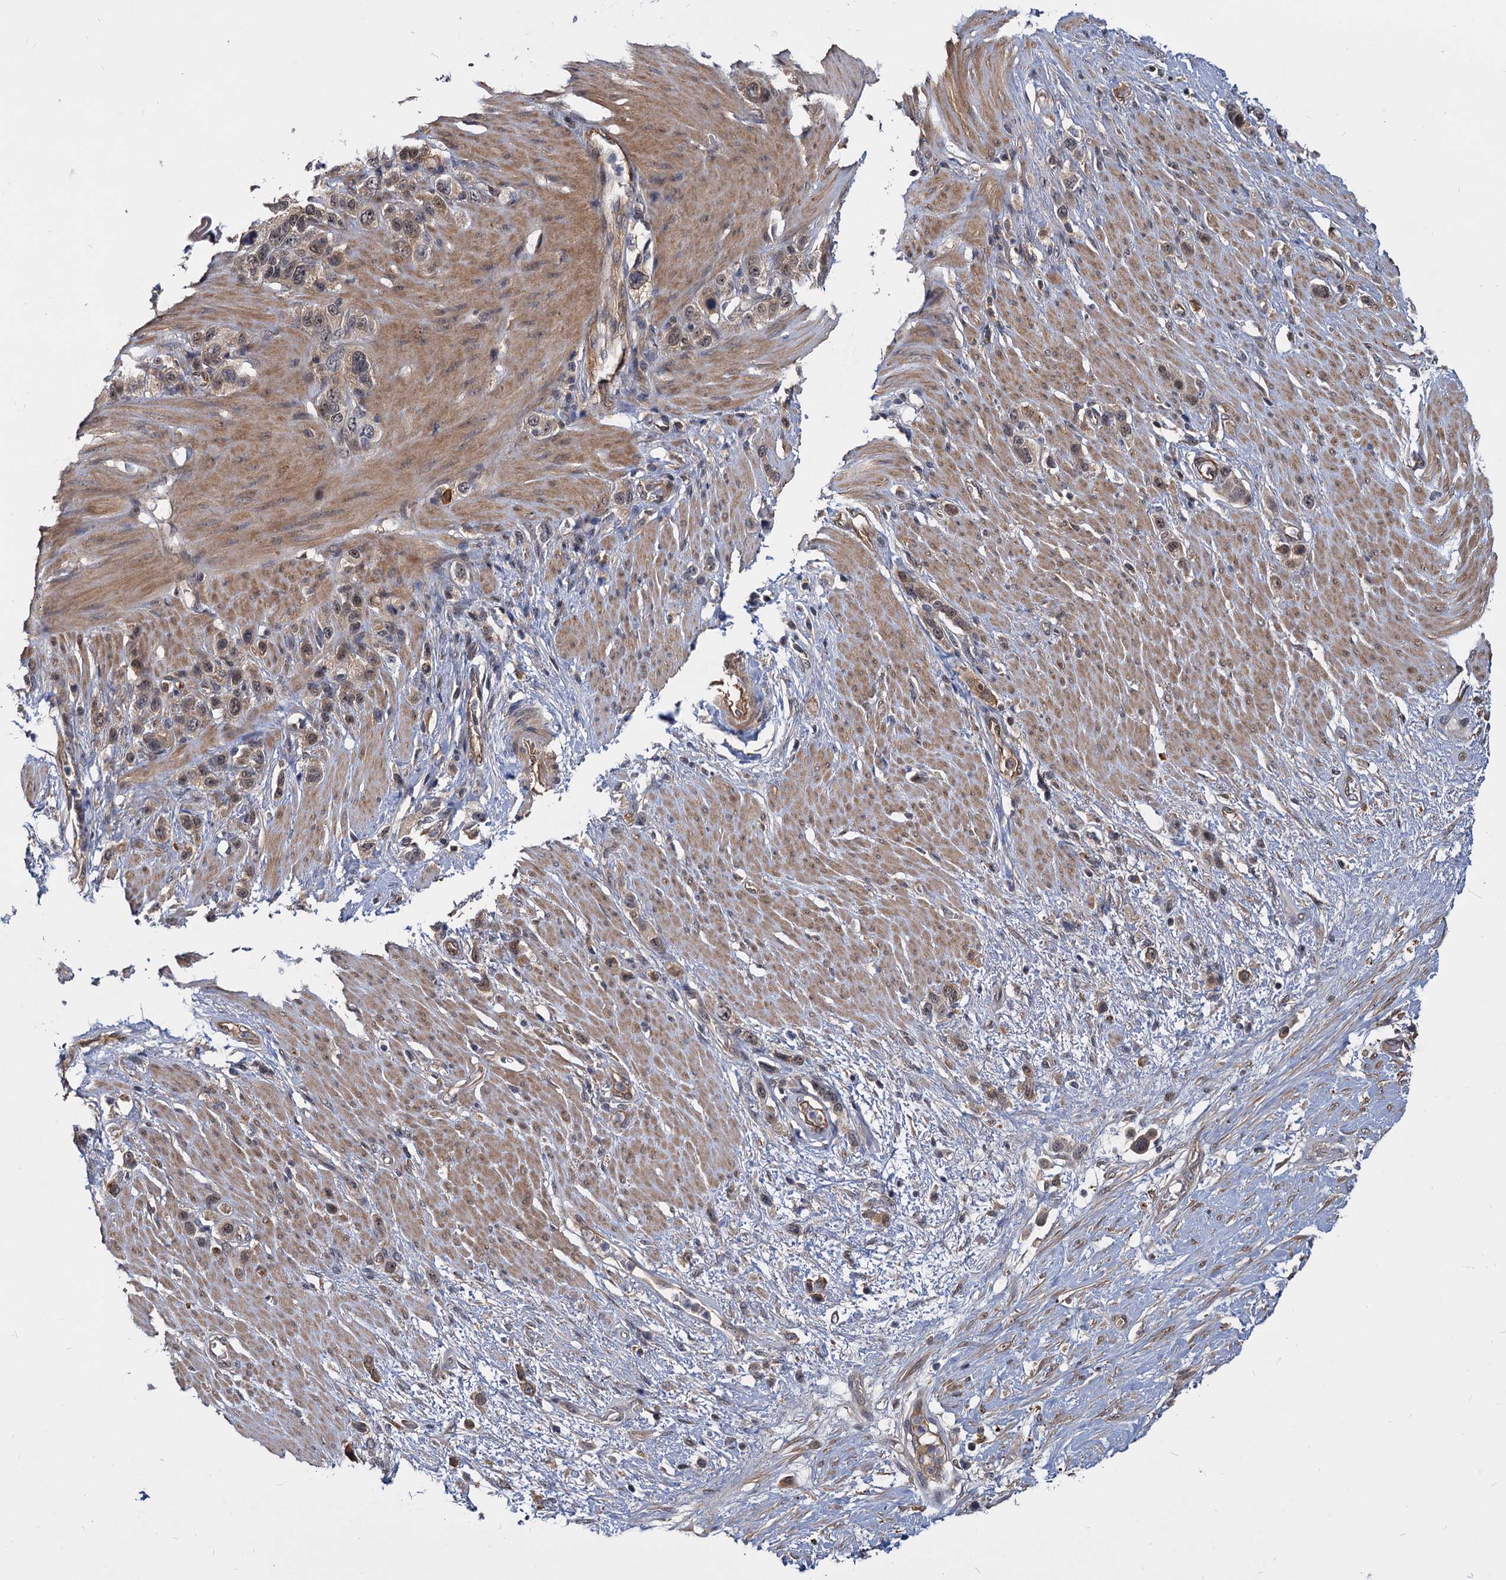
{"staining": {"intensity": "weak", "quantity": "25%-75%", "location": "cytoplasmic/membranous,nuclear"}, "tissue": "stomach cancer", "cell_type": "Tumor cells", "image_type": "cancer", "snomed": [{"axis": "morphology", "description": "Adenocarcinoma, NOS"}, {"axis": "morphology", "description": "Adenocarcinoma, High grade"}, {"axis": "topography", "description": "Stomach, upper"}, {"axis": "topography", "description": "Stomach, lower"}], "caption": "Tumor cells exhibit weak cytoplasmic/membranous and nuclear staining in approximately 25%-75% of cells in stomach cancer.", "gene": "SNX15", "patient": {"sex": "female", "age": 65}}